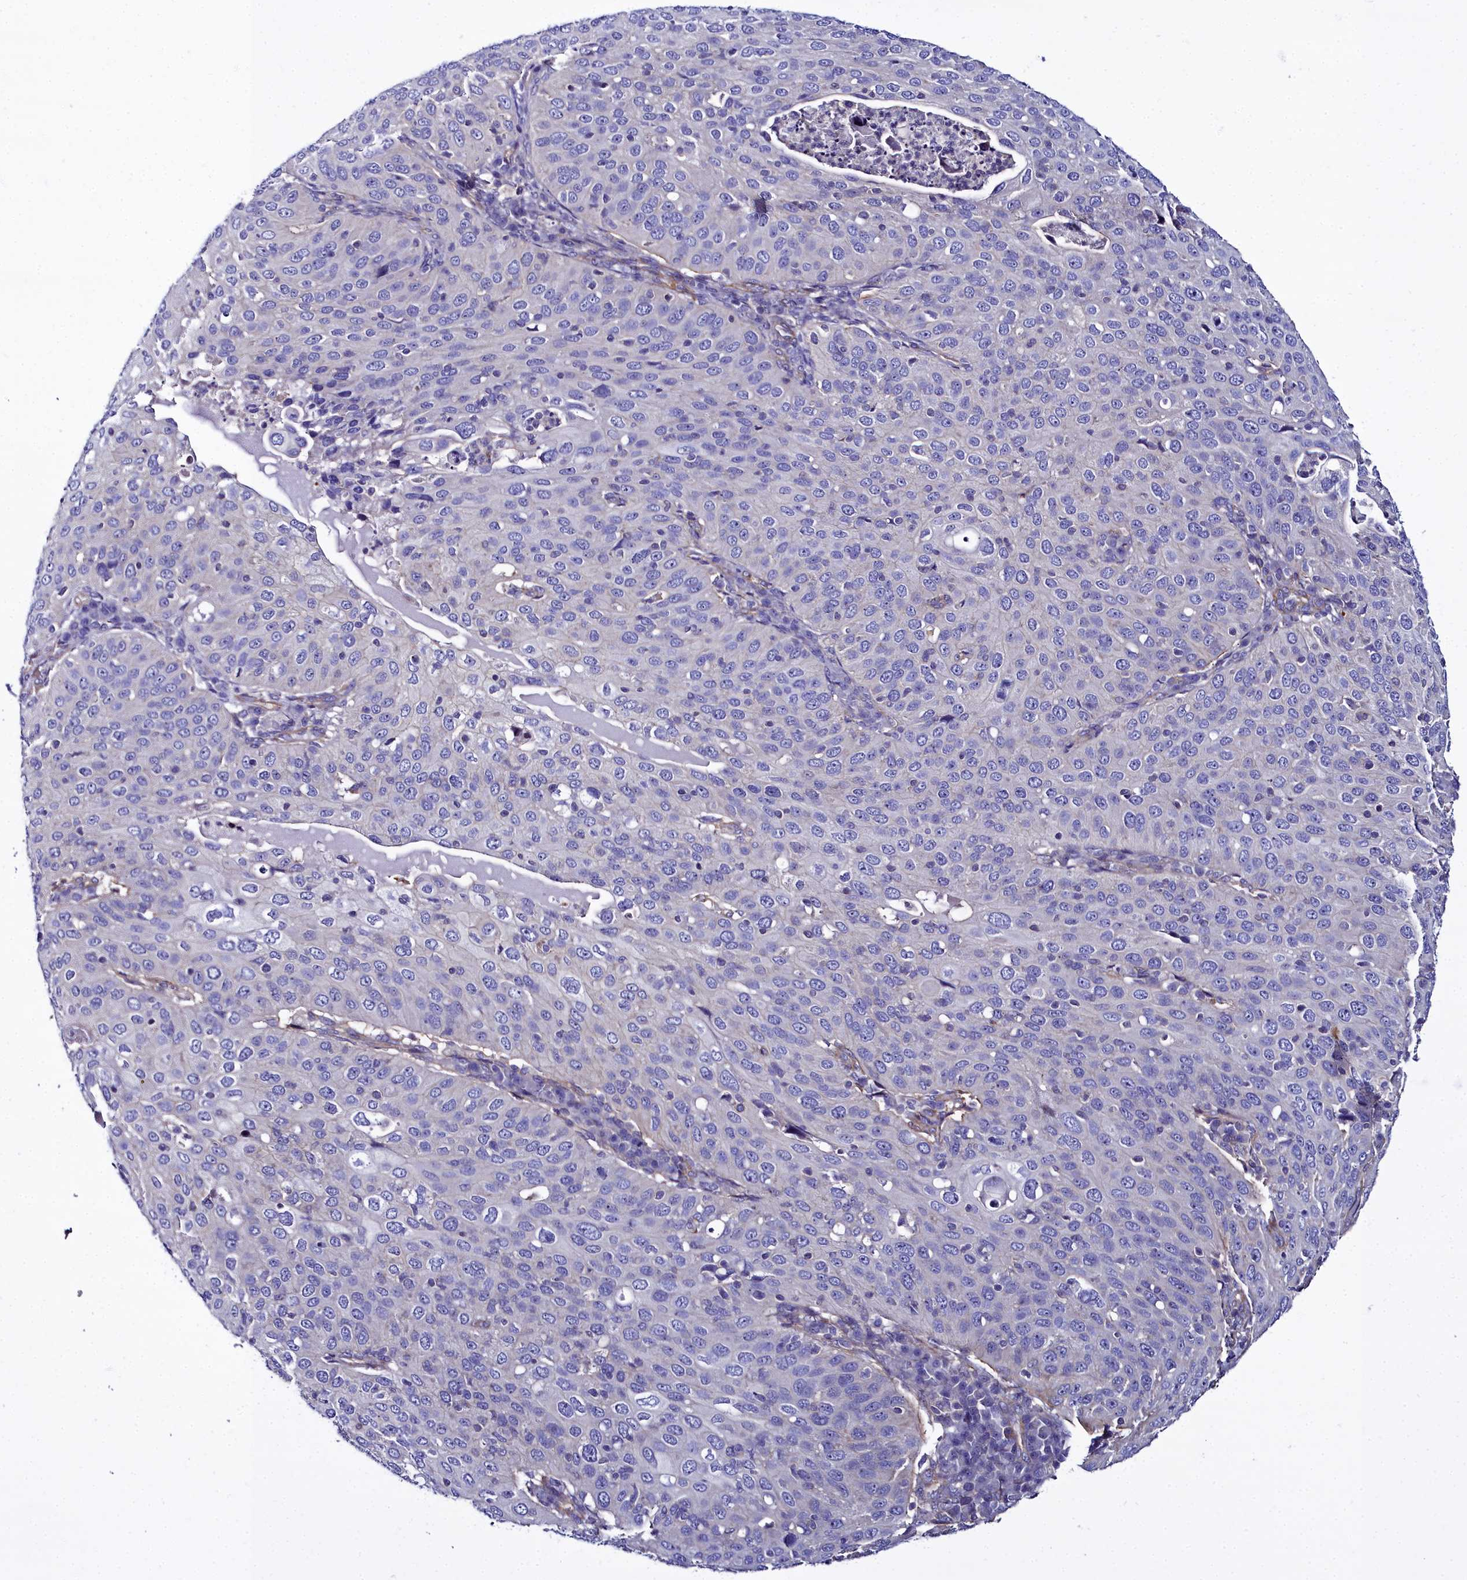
{"staining": {"intensity": "negative", "quantity": "none", "location": "none"}, "tissue": "cervical cancer", "cell_type": "Tumor cells", "image_type": "cancer", "snomed": [{"axis": "morphology", "description": "Squamous cell carcinoma, NOS"}, {"axis": "topography", "description": "Cervix"}], "caption": "Cervical cancer was stained to show a protein in brown. There is no significant staining in tumor cells. (Stains: DAB (3,3'-diaminobenzidine) IHC with hematoxylin counter stain, Microscopy: brightfield microscopy at high magnification).", "gene": "FADS3", "patient": {"sex": "female", "age": 36}}